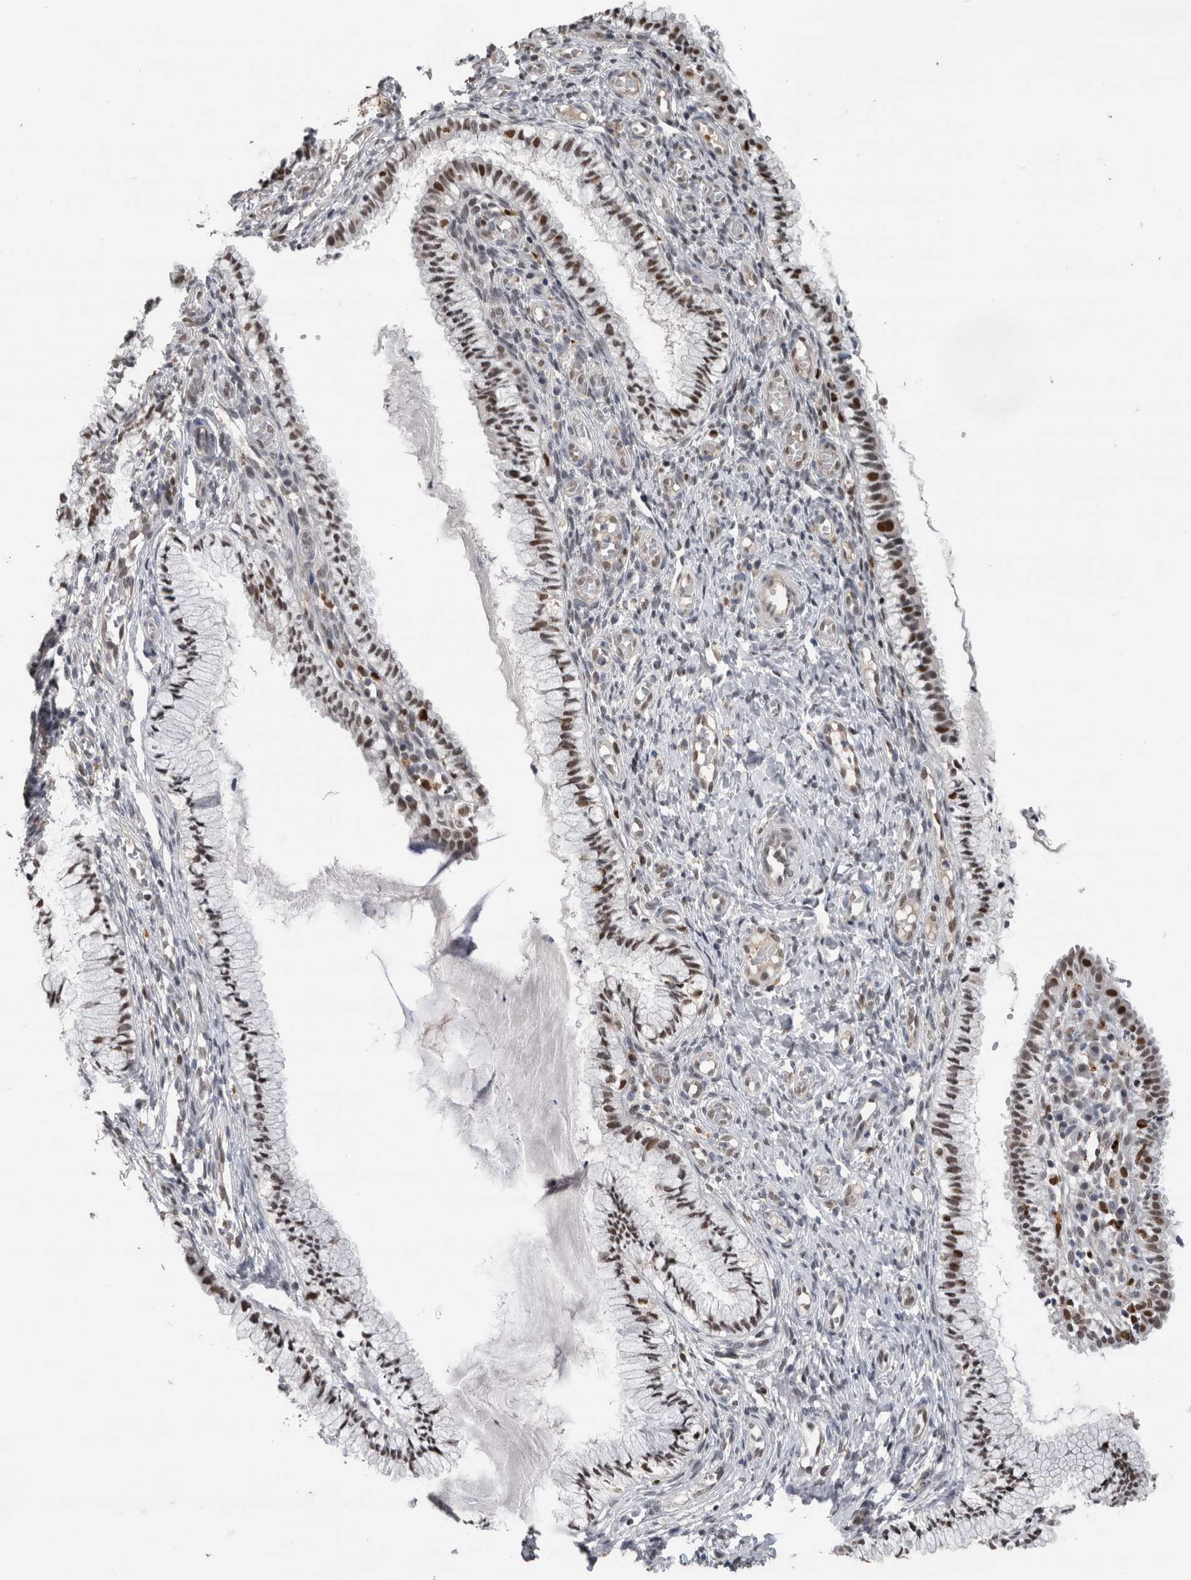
{"staining": {"intensity": "moderate", "quantity": "25%-75%", "location": "nuclear"}, "tissue": "cervix", "cell_type": "Glandular cells", "image_type": "normal", "snomed": [{"axis": "morphology", "description": "Normal tissue, NOS"}, {"axis": "topography", "description": "Cervix"}], "caption": "Protein analysis of unremarkable cervix exhibits moderate nuclear staining in about 25%-75% of glandular cells.", "gene": "POLD2", "patient": {"sex": "female", "age": 27}}